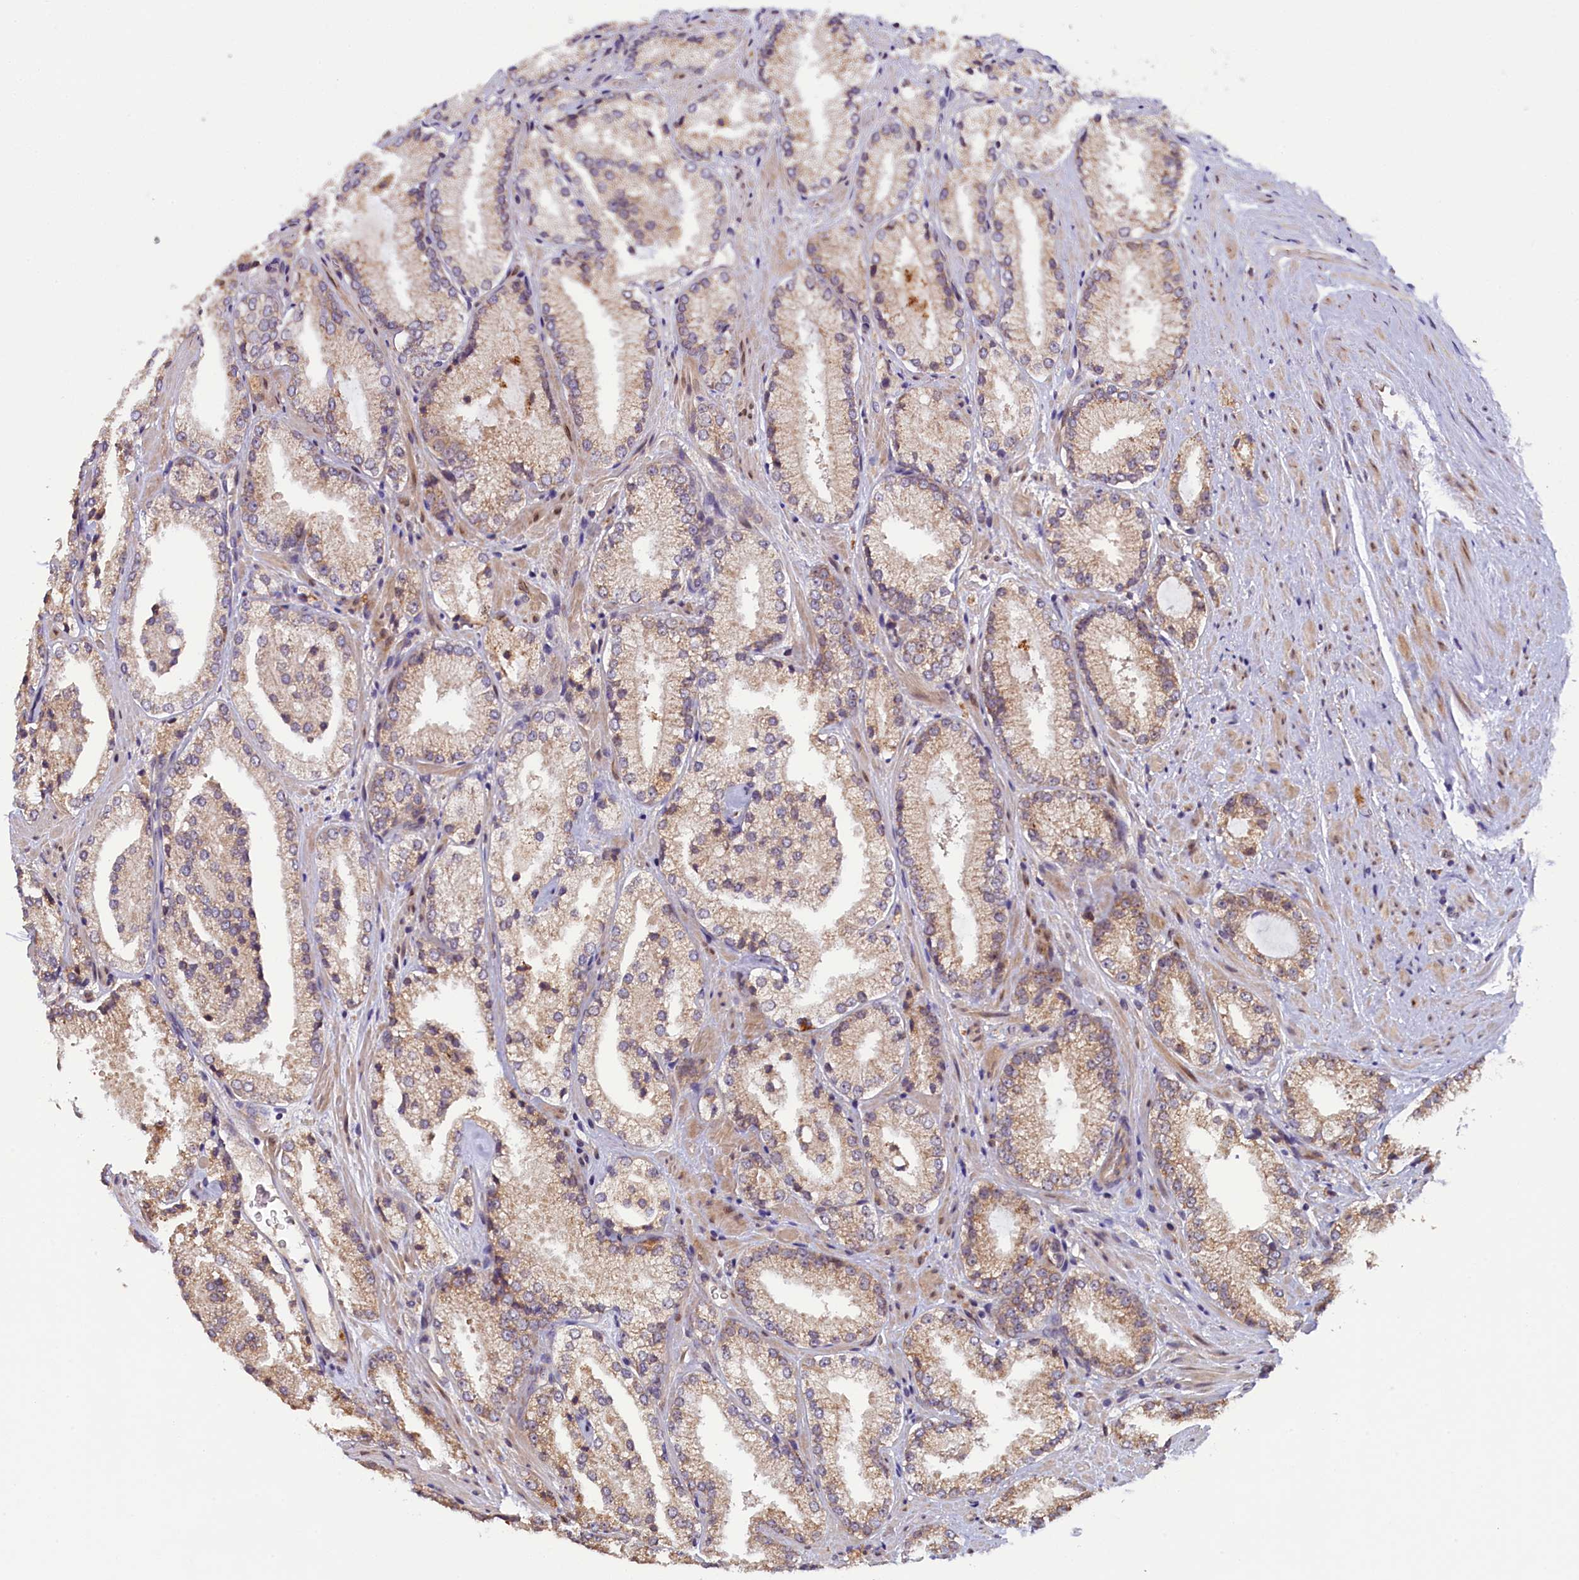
{"staining": {"intensity": "weak", "quantity": ">75%", "location": "cytoplasmic/membranous"}, "tissue": "prostate cancer", "cell_type": "Tumor cells", "image_type": "cancer", "snomed": [{"axis": "morphology", "description": "Adenocarcinoma, High grade"}, {"axis": "topography", "description": "Prostate"}], "caption": "This is an image of immunohistochemistry staining of prostate high-grade adenocarcinoma, which shows weak staining in the cytoplasmic/membranous of tumor cells.", "gene": "CCDC9B", "patient": {"sex": "male", "age": 73}}